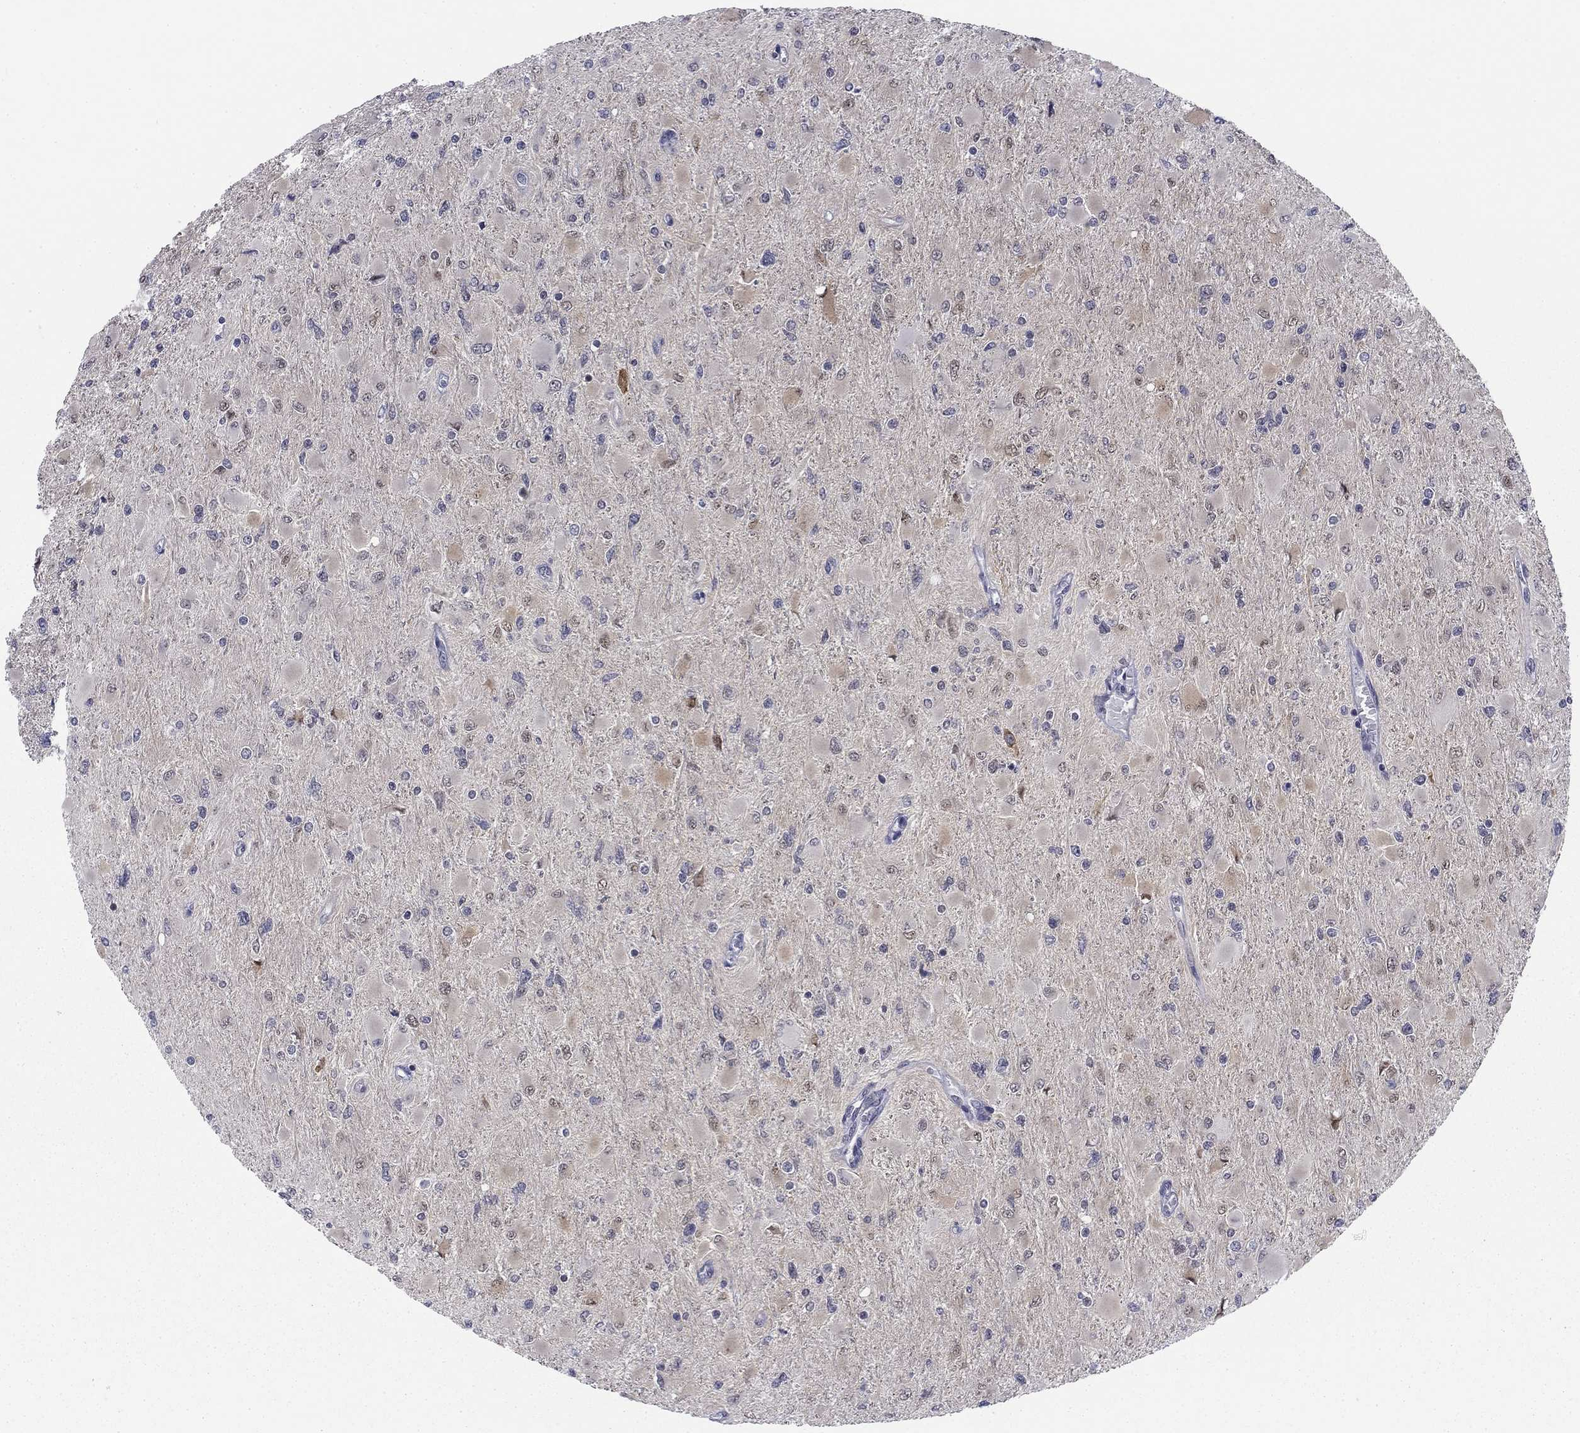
{"staining": {"intensity": "weak", "quantity": "<25%", "location": "nuclear"}, "tissue": "glioma", "cell_type": "Tumor cells", "image_type": "cancer", "snomed": [{"axis": "morphology", "description": "Glioma, malignant, High grade"}, {"axis": "topography", "description": "Cerebral cortex"}], "caption": "High magnification brightfield microscopy of glioma stained with DAB (3,3'-diaminobenzidine) (brown) and counterstained with hematoxylin (blue): tumor cells show no significant expression. The staining is performed using DAB brown chromogen with nuclei counter-stained in using hematoxylin.", "gene": "TIGD4", "patient": {"sex": "female", "age": 36}}